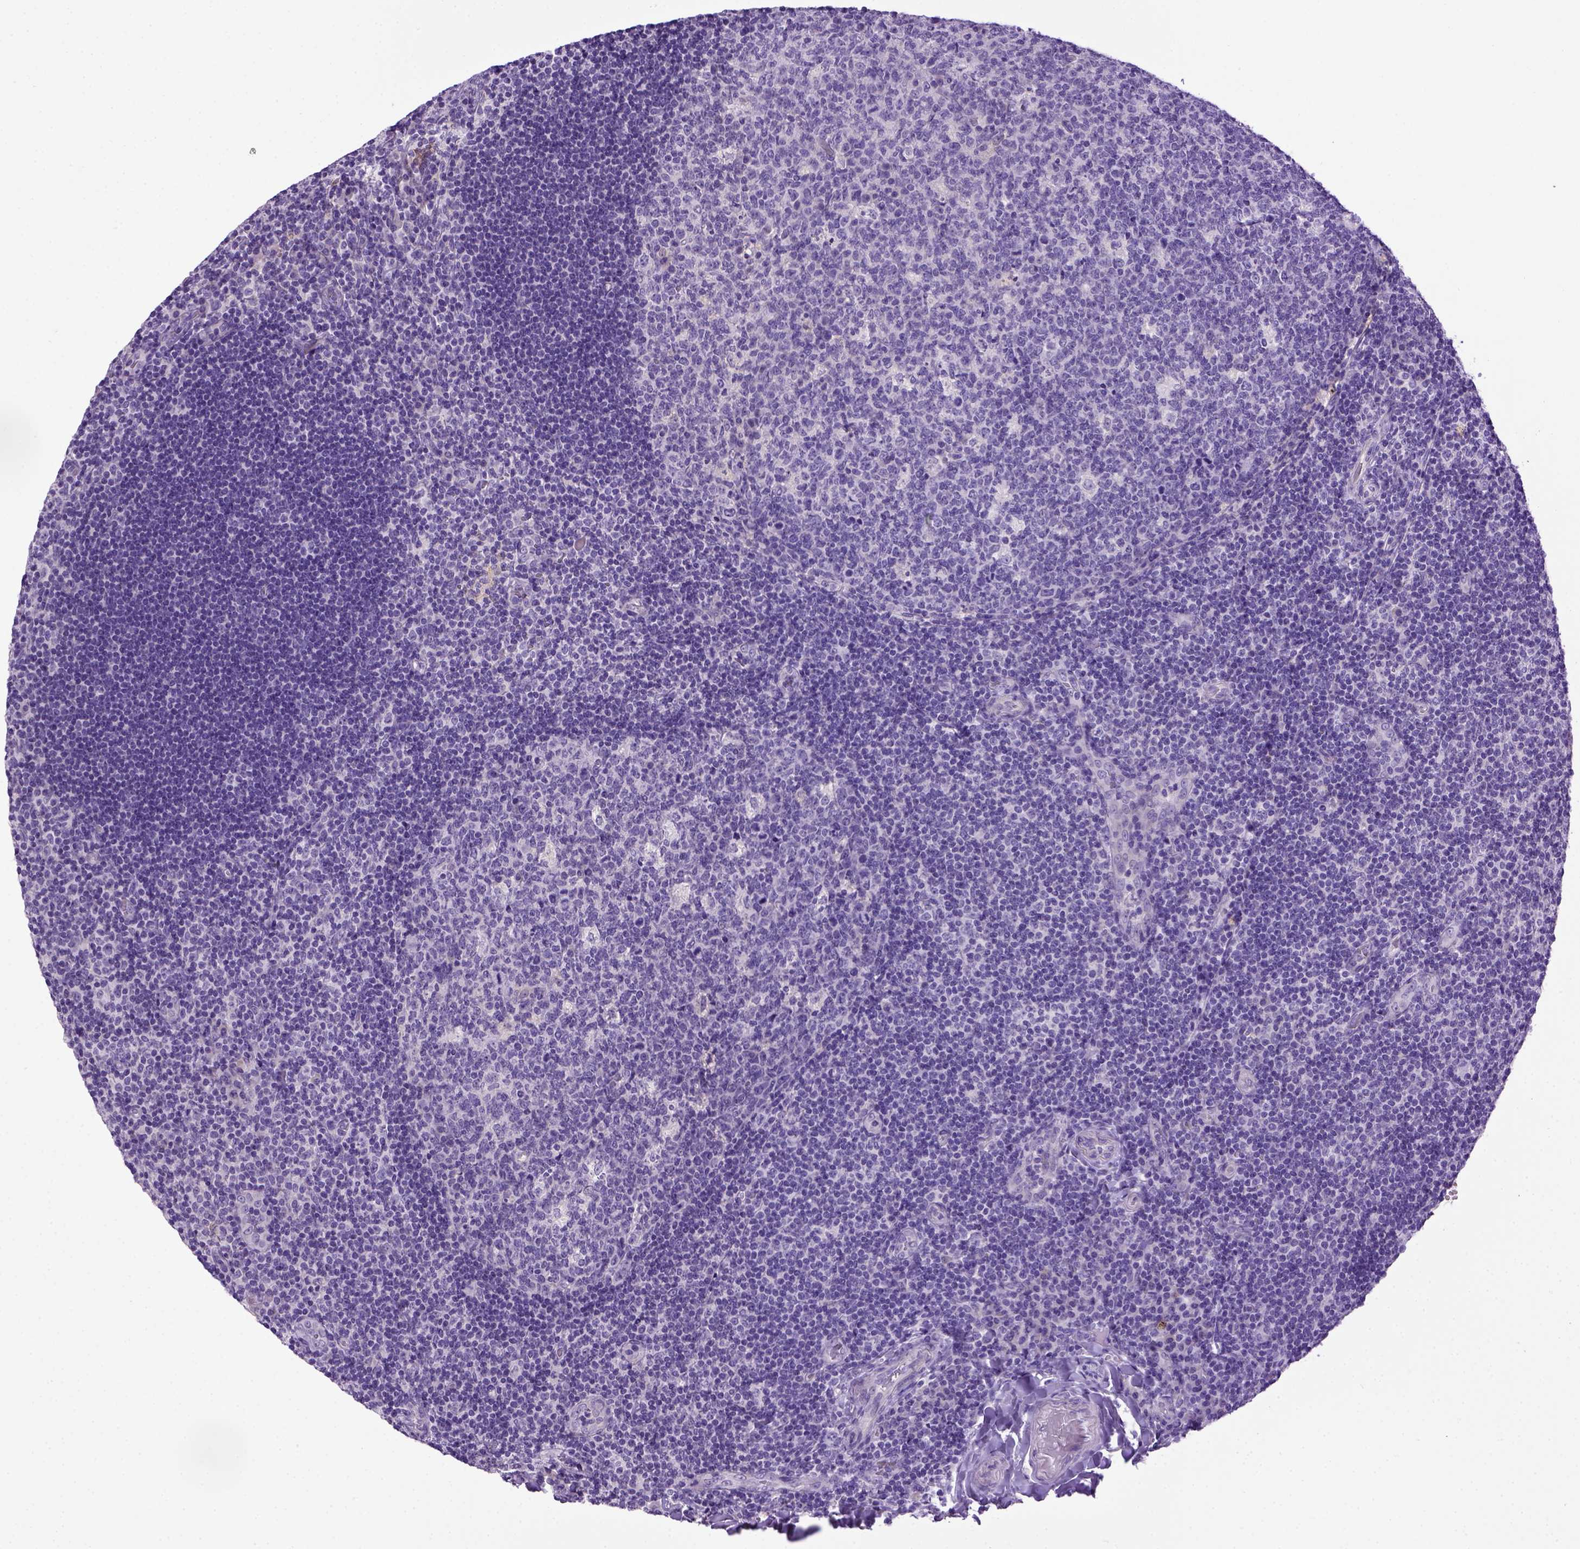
{"staining": {"intensity": "negative", "quantity": "none", "location": "none"}, "tissue": "tonsil", "cell_type": "Germinal center cells", "image_type": "normal", "snomed": [{"axis": "morphology", "description": "Normal tissue, NOS"}, {"axis": "topography", "description": "Tonsil"}], "caption": "Tonsil was stained to show a protein in brown. There is no significant expression in germinal center cells. (Brightfield microscopy of DAB immunohistochemistry at high magnification).", "gene": "CDH1", "patient": {"sex": "male", "age": 17}}